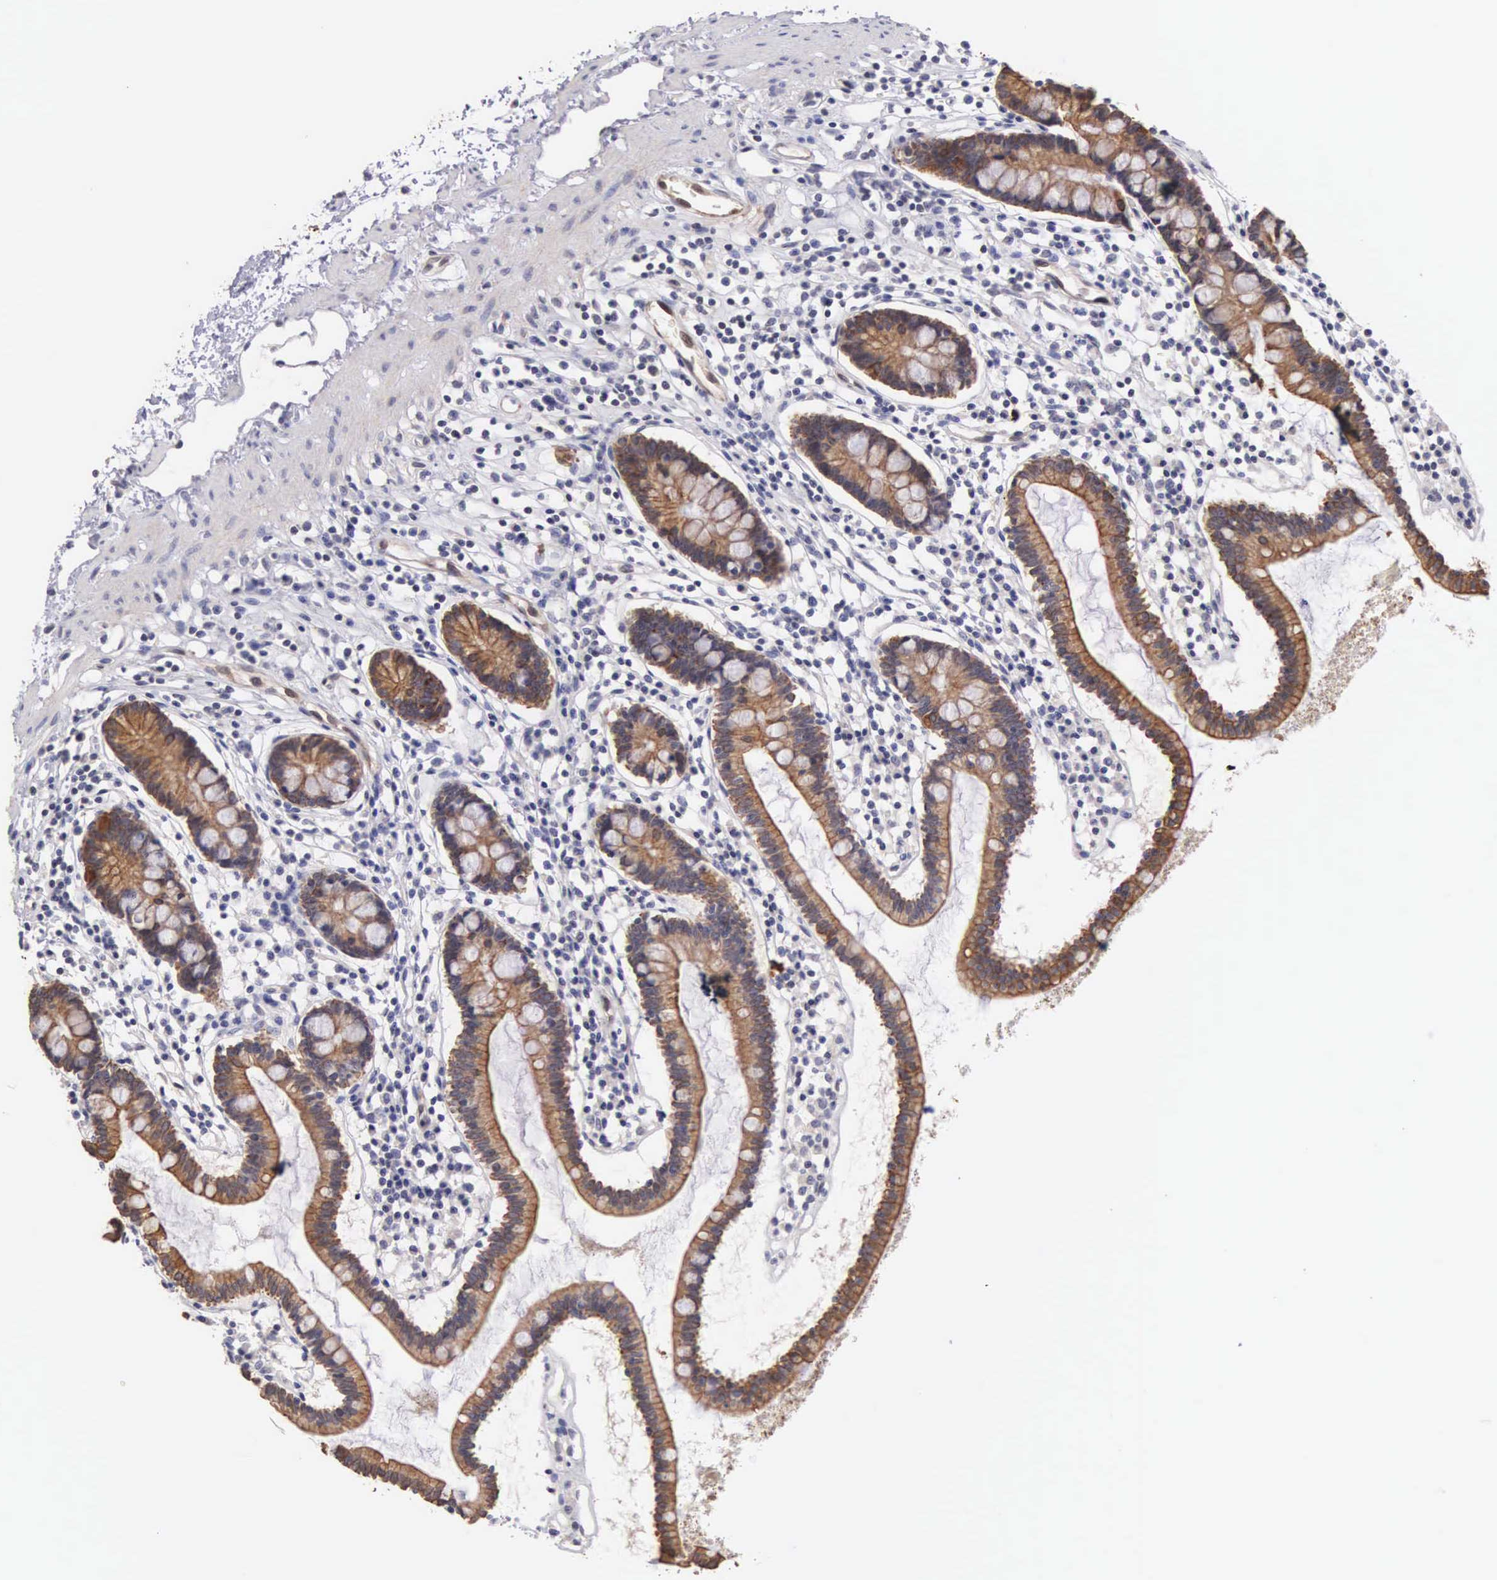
{"staining": {"intensity": "moderate", "quantity": "25%-75%", "location": "cytoplasmic/membranous"}, "tissue": "small intestine", "cell_type": "Glandular cells", "image_type": "normal", "snomed": [{"axis": "morphology", "description": "Normal tissue, NOS"}, {"axis": "topography", "description": "Small intestine"}], "caption": "IHC (DAB (3,3'-diaminobenzidine)) staining of normal human small intestine exhibits moderate cytoplasmic/membranous protein staining in approximately 25%-75% of glandular cells.", "gene": "PIR", "patient": {"sex": "female", "age": 37}}